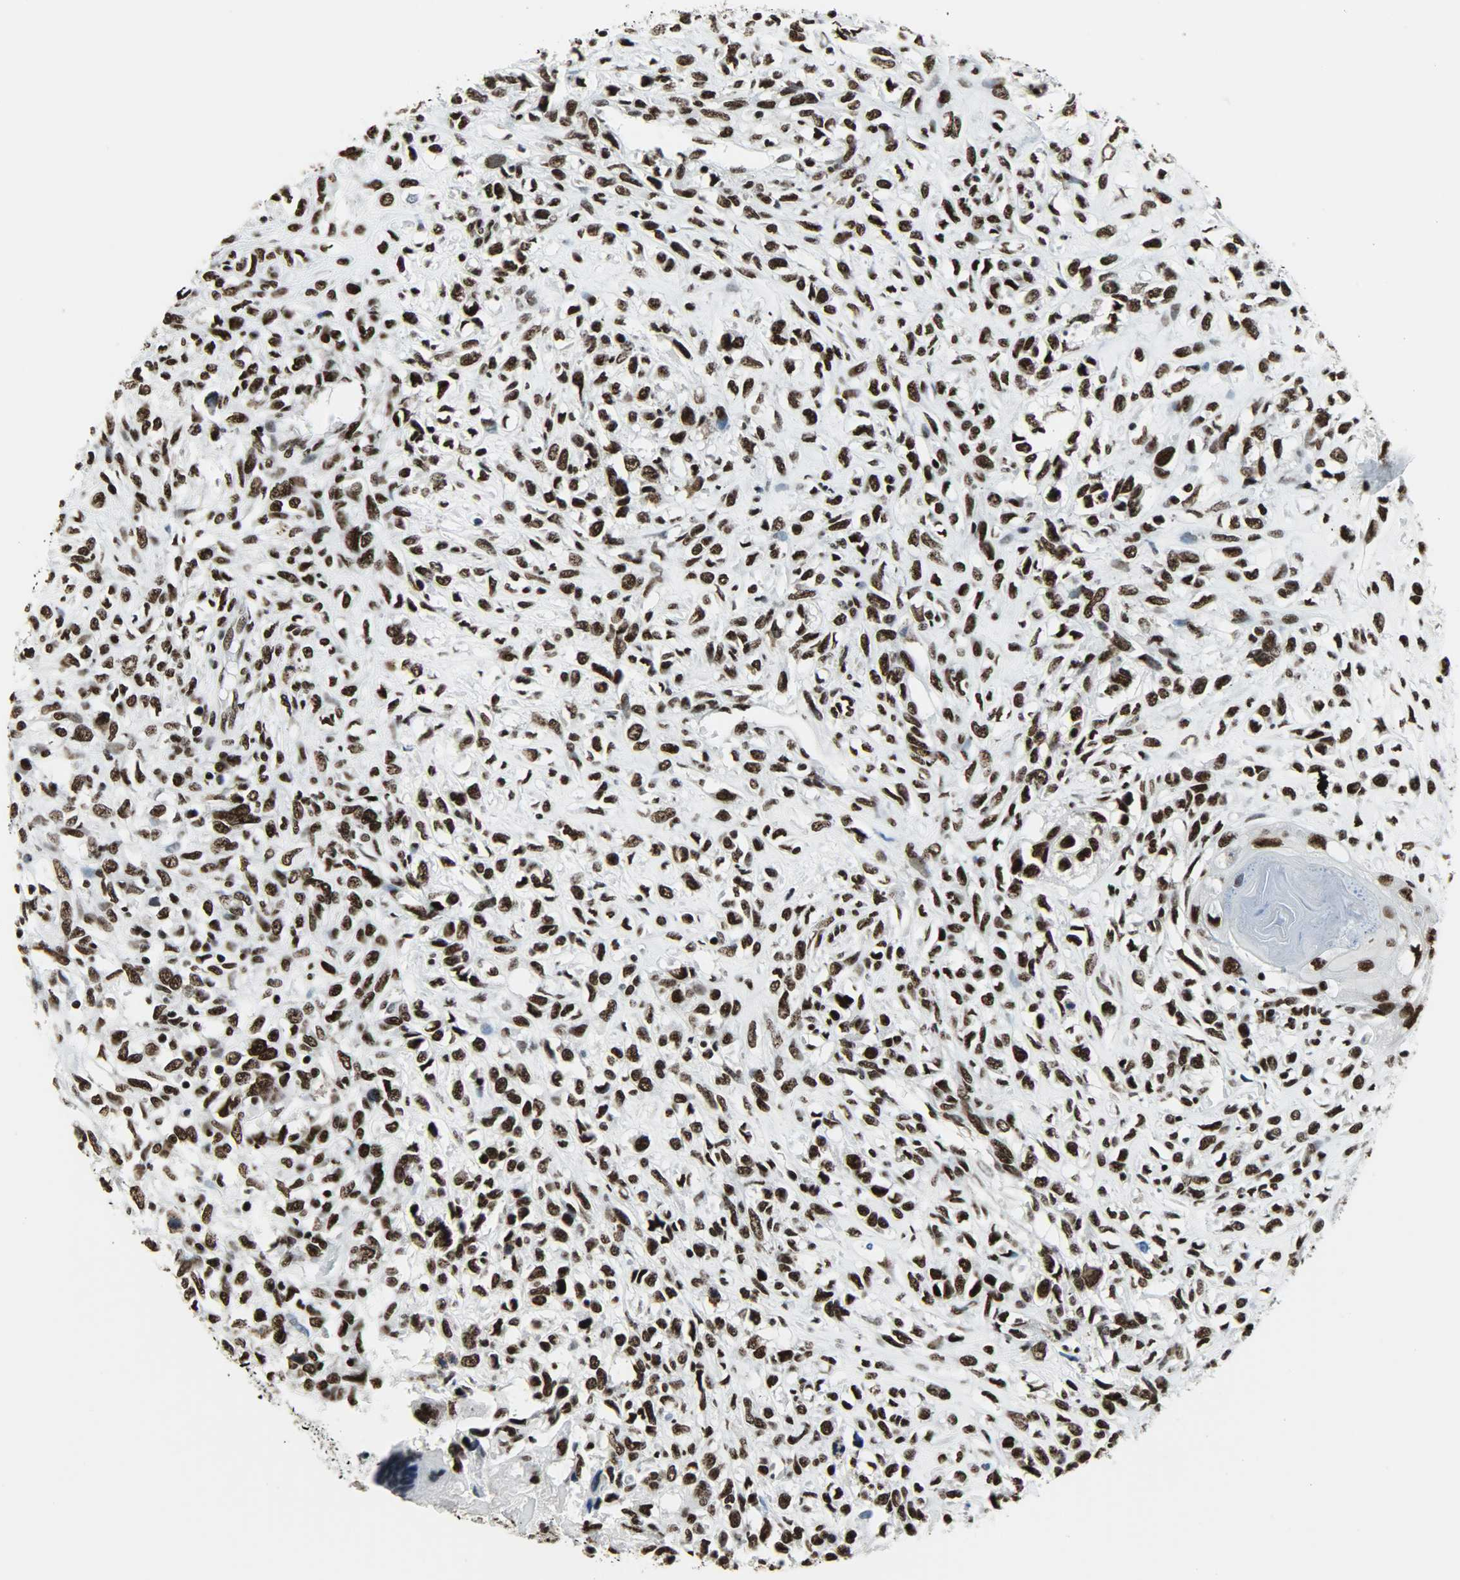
{"staining": {"intensity": "strong", "quantity": ">75%", "location": "nuclear"}, "tissue": "head and neck cancer", "cell_type": "Tumor cells", "image_type": "cancer", "snomed": [{"axis": "morphology", "description": "Necrosis, NOS"}, {"axis": "morphology", "description": "Neoplasm, malignant, NOS"}, {"axis": "topography", "description": "Salivary gland"}, {"axis": "topography", "description": "Head-Neck"}], "caption": "Immunohistochemical staining of human head and neck cancer reveals high levels of strong nuclear protein staining in approximately >75% of tumor cells. (DAB IHC with brightfield microscopy, high magnification).", "gene": "SNRPA", "patient": {"sex": "male", "age": 43}}